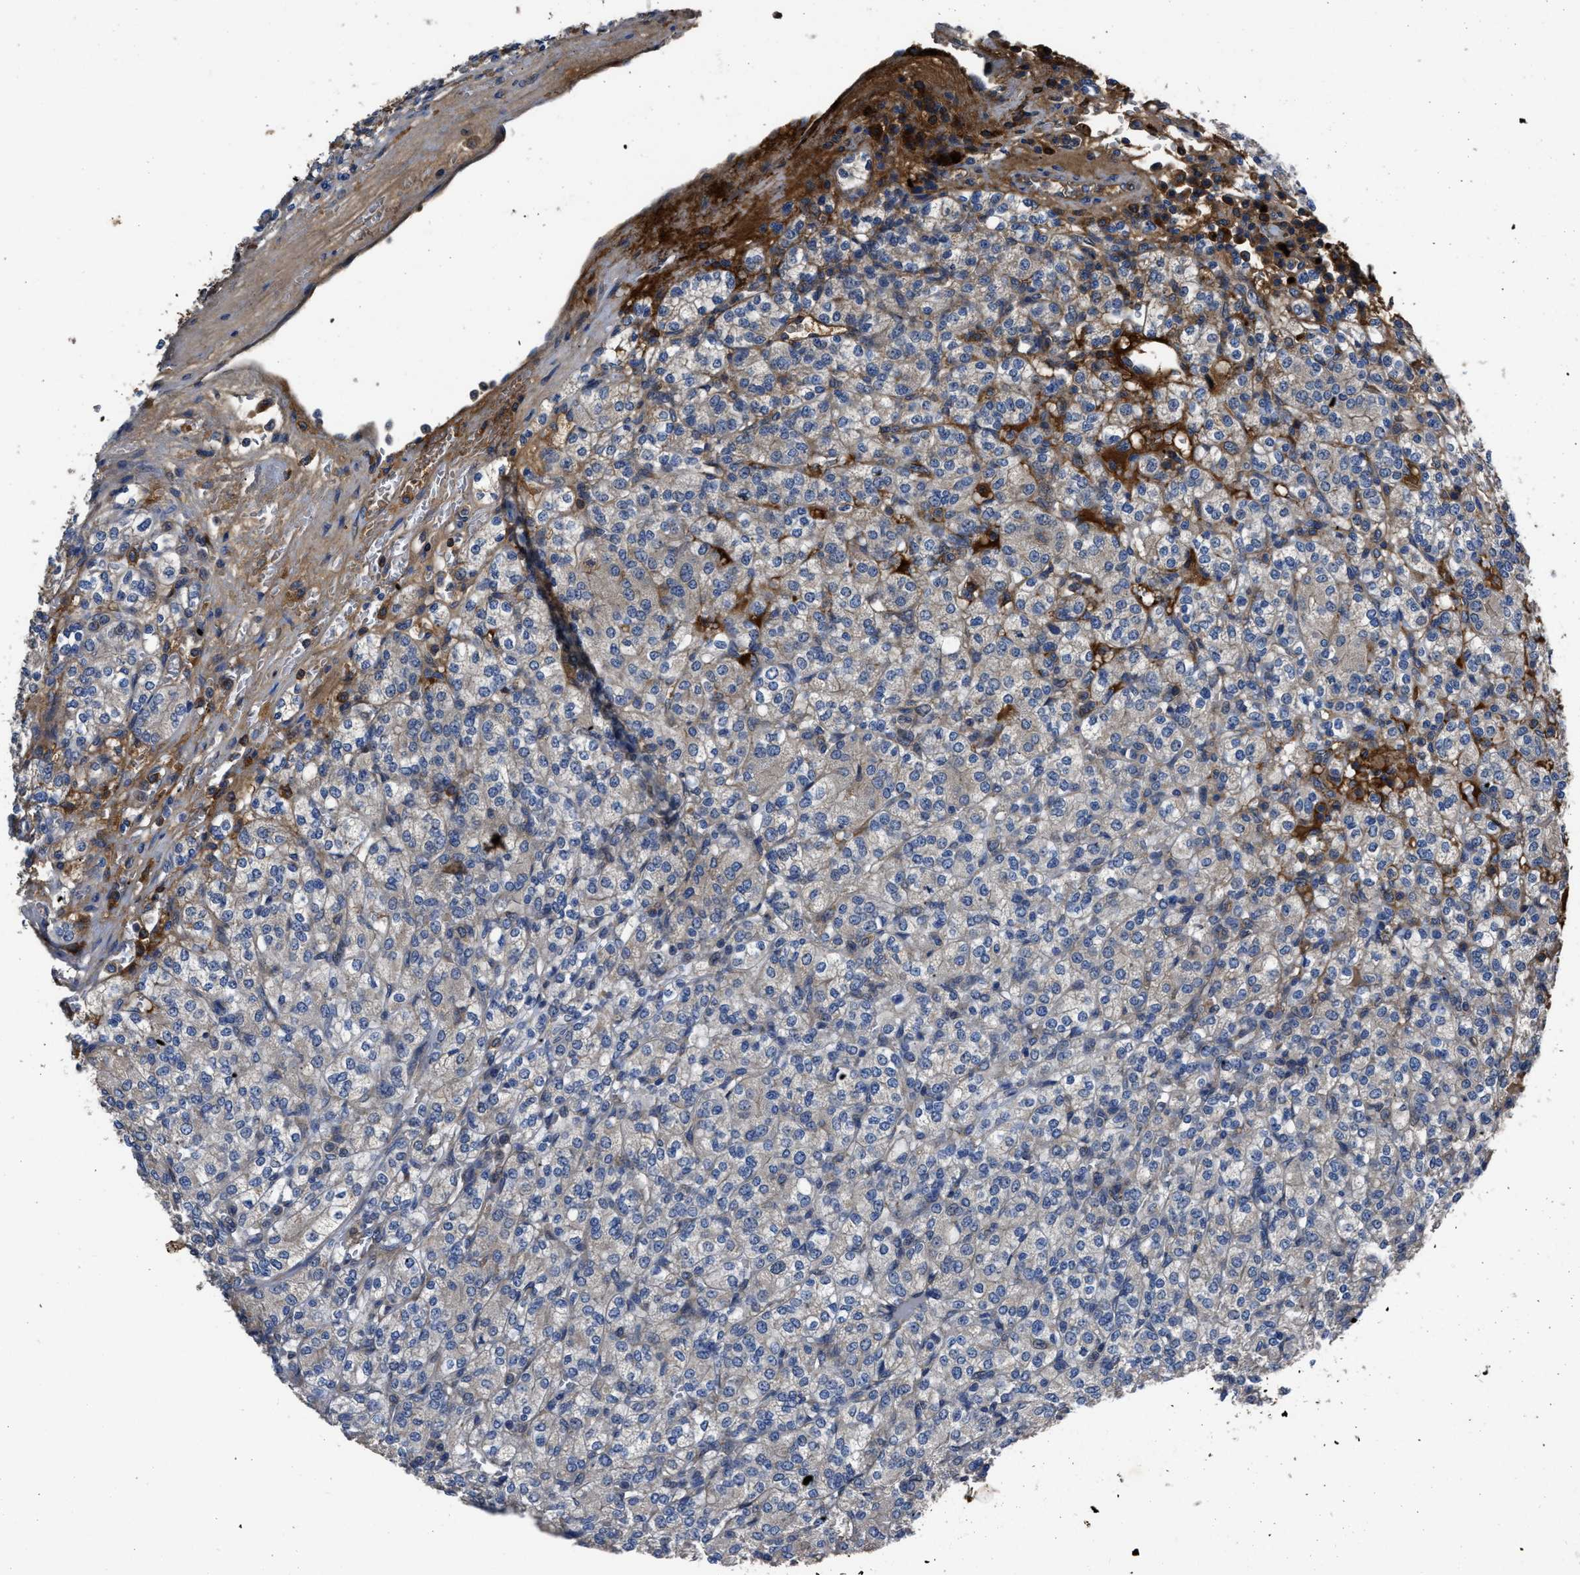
{"staining": {"intensity": "negative", "quantity": "none", "location": "none"}, "tissue": "renal cancer", "cell_type": "Tumor cells", "image_type": "cancer", "snomed": [{"axis": "morphology", "description": "Adenocarcinoma, NOS"}, {"axis": "topography", "description": "Kidney"}], "caption": "Immunohistochemical staining of renal cancer shows no significant expression in tumor cells. (DAB immunohistochemistry with hematoxylin counter stain).", "gene": "ERC1", "patient": {"sex": "male", "age": 77}}